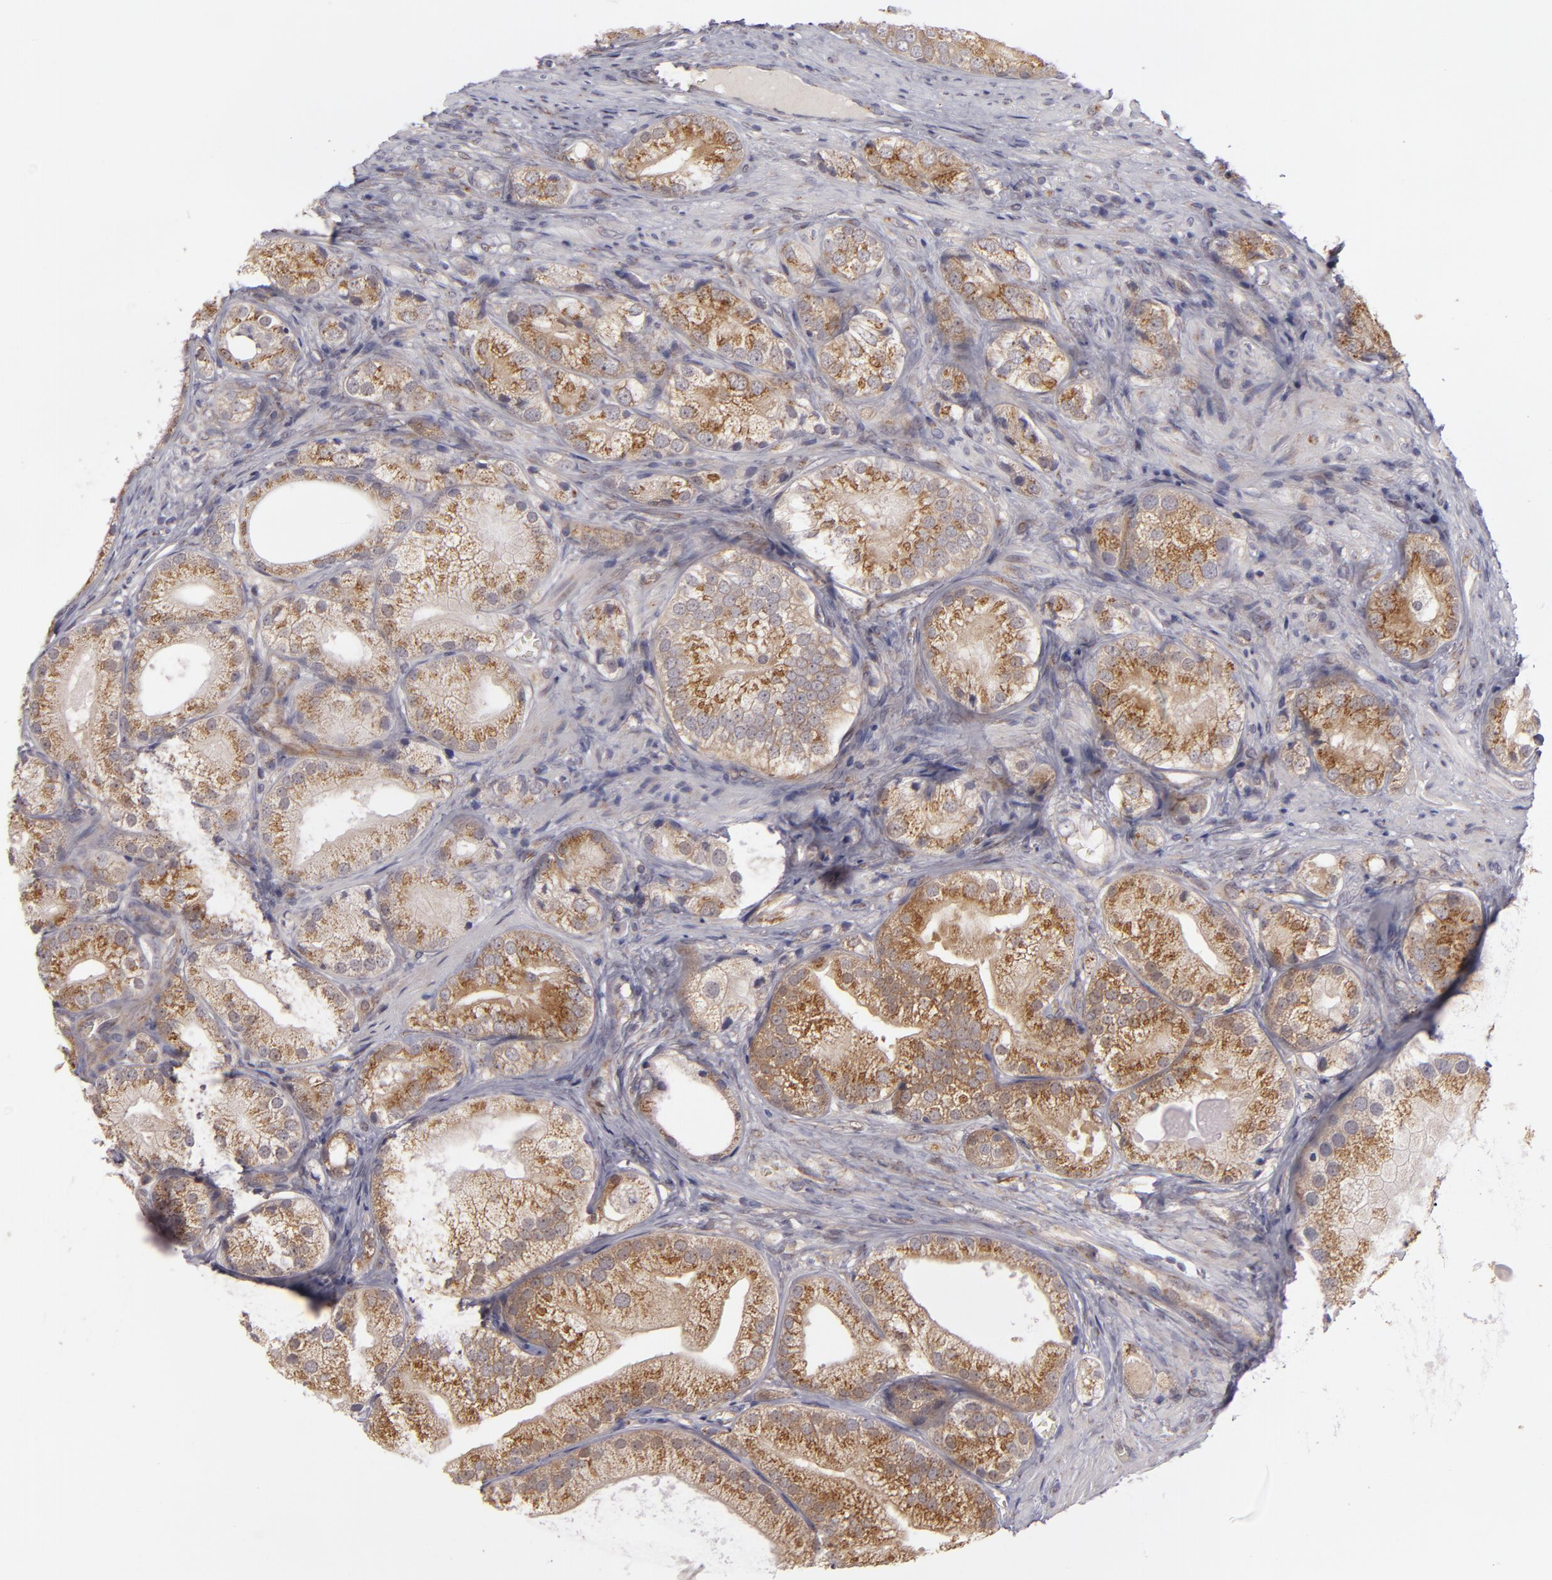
{"staining": {"intensity": "strong", "quantity": ">75%", "location": "cytoplasmic/membranous"}, "tissue": "prostate cancer", "cell_type": "Tumor cells", "image_type": "cancer", "snomed": [{"axis": "morphology", "description": "Adenocarcinoma, Low grade"}, {"axis": "topography", "description": "Prostate"}], "caption": "A histopathology image showing strong cytoplasmic/membranous staining in about >75% of tumor cells in low-grade adenocarcinoma (prostate), as visualized by brown immunohistochemical staining.", "gene": "SH2D4A", "patient": {"sex": "male", "age": 69}}